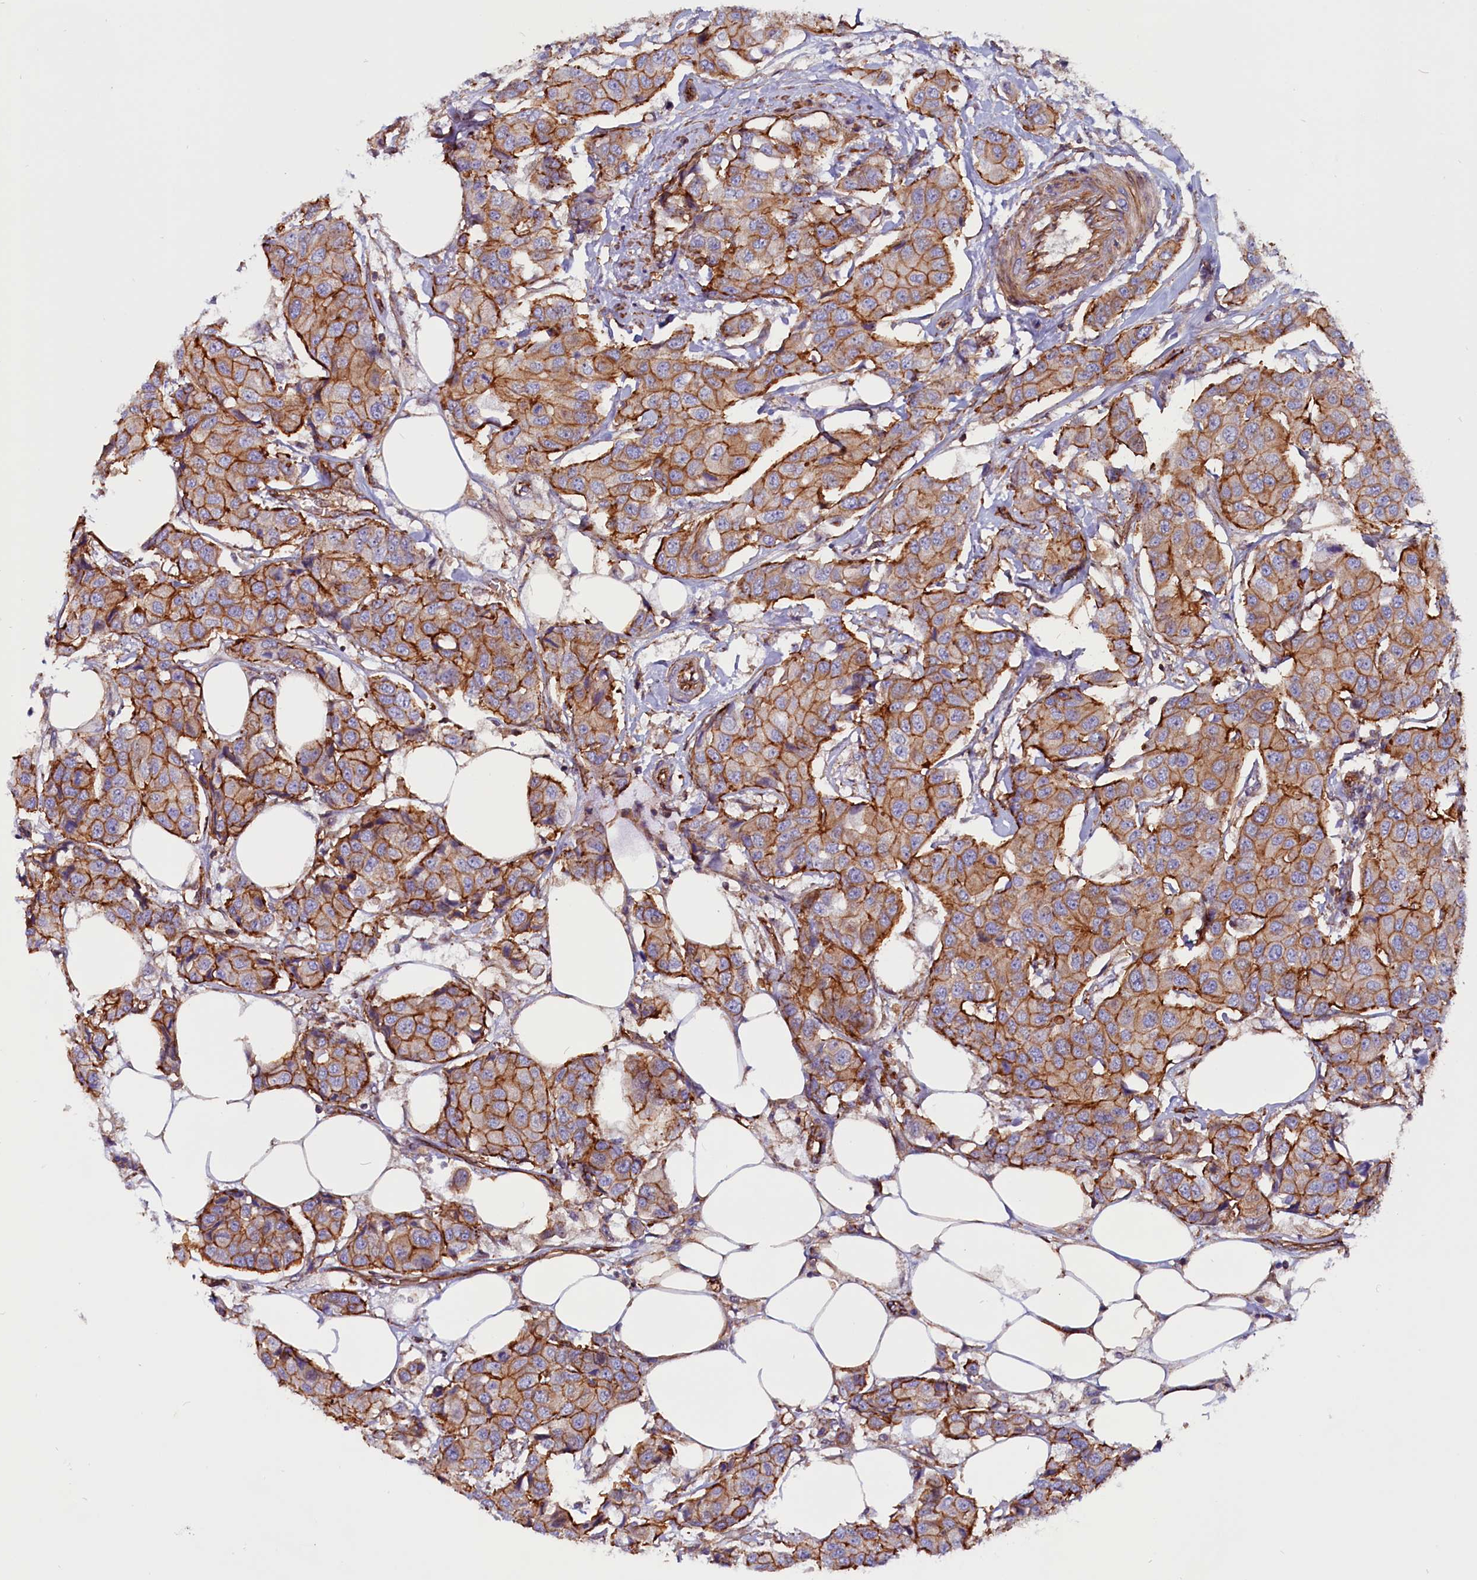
{"staining": {"intensity": "moderate", "quantity": ">75%", "location": "cytoplasmic/membranous"}, "tissue": "breast cancer", "cell_type": "Tumor cells", "image_type": "cancer", "snomed": [{"axis": "morphology", "description": "Duct carcinoma"}, {"axis": "topography", "description": "Breast"}], "caption": "Tumor cells show medium levels of moderate cytoplasmic/membranous staining in approximately >75% of cells in human breast cancer (invasive ductal carcinoma).", "gene": "ZNF749", "patient": {"sex": "female", "age": 80}}